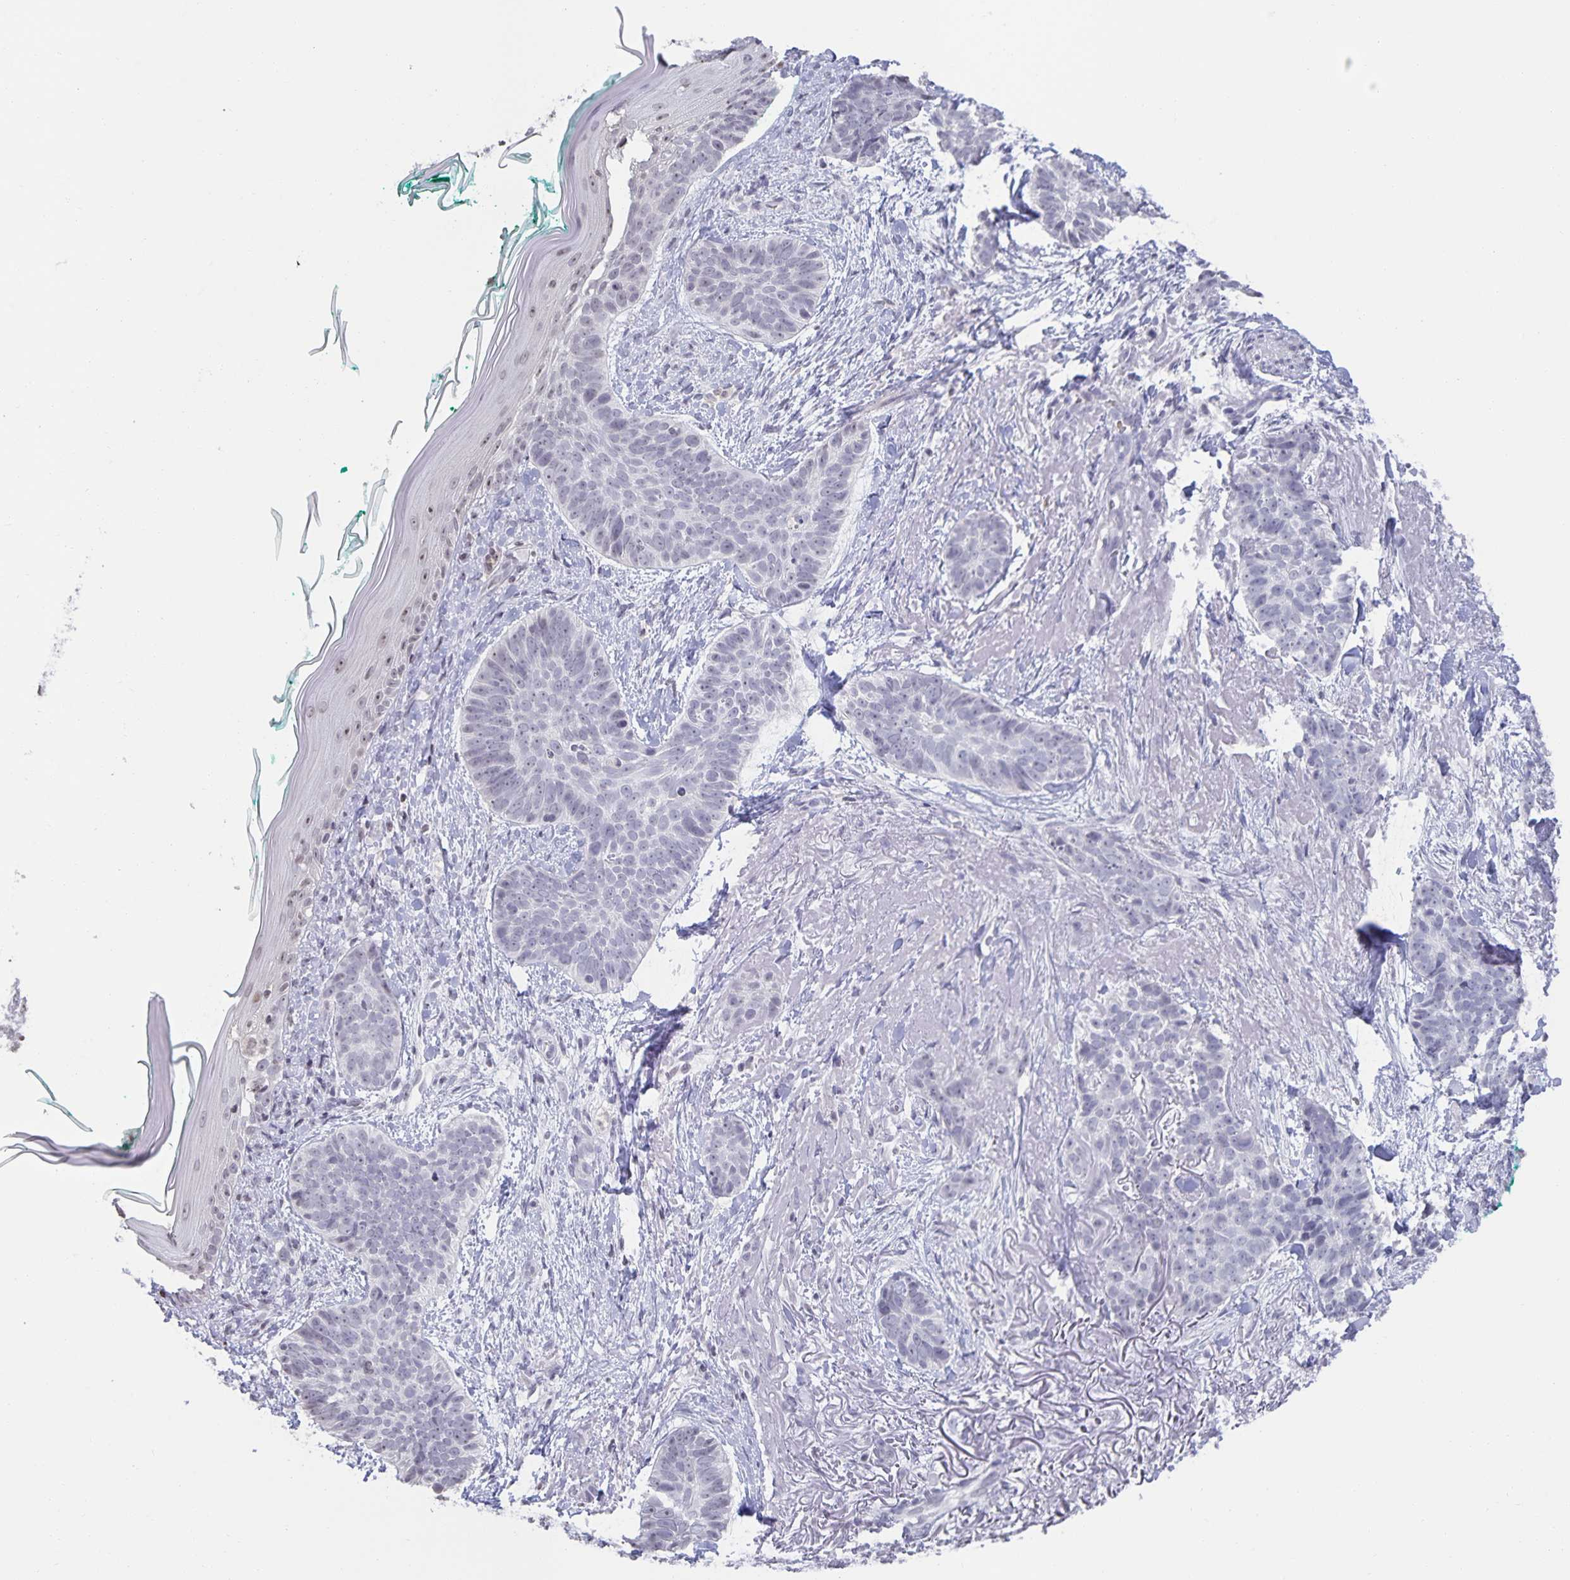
{"staining": {"intensity": "negative", "quantity": "none", "location": "none"}, "tissue": "skin cancer", "cell_type": "Tumor cells", "image_type": "cancer", "snomed": [{"axis": "morphology", "description": "Basal cell carcinoma"}, {"axis": "topography", "description": "Skin"}, {"axis": "topography", "description": "Skin of face"}, {"axis": "topography", "description": "Skin of nose"}], "caption": "There is no significant expression in tumor cells of basal cell carcinoma (skin). (DAB (3,3'-diaminobenzidine) IHC, high magnification).", "gene": "AQP4", "patient": {"sex": "female", "age": 86}}